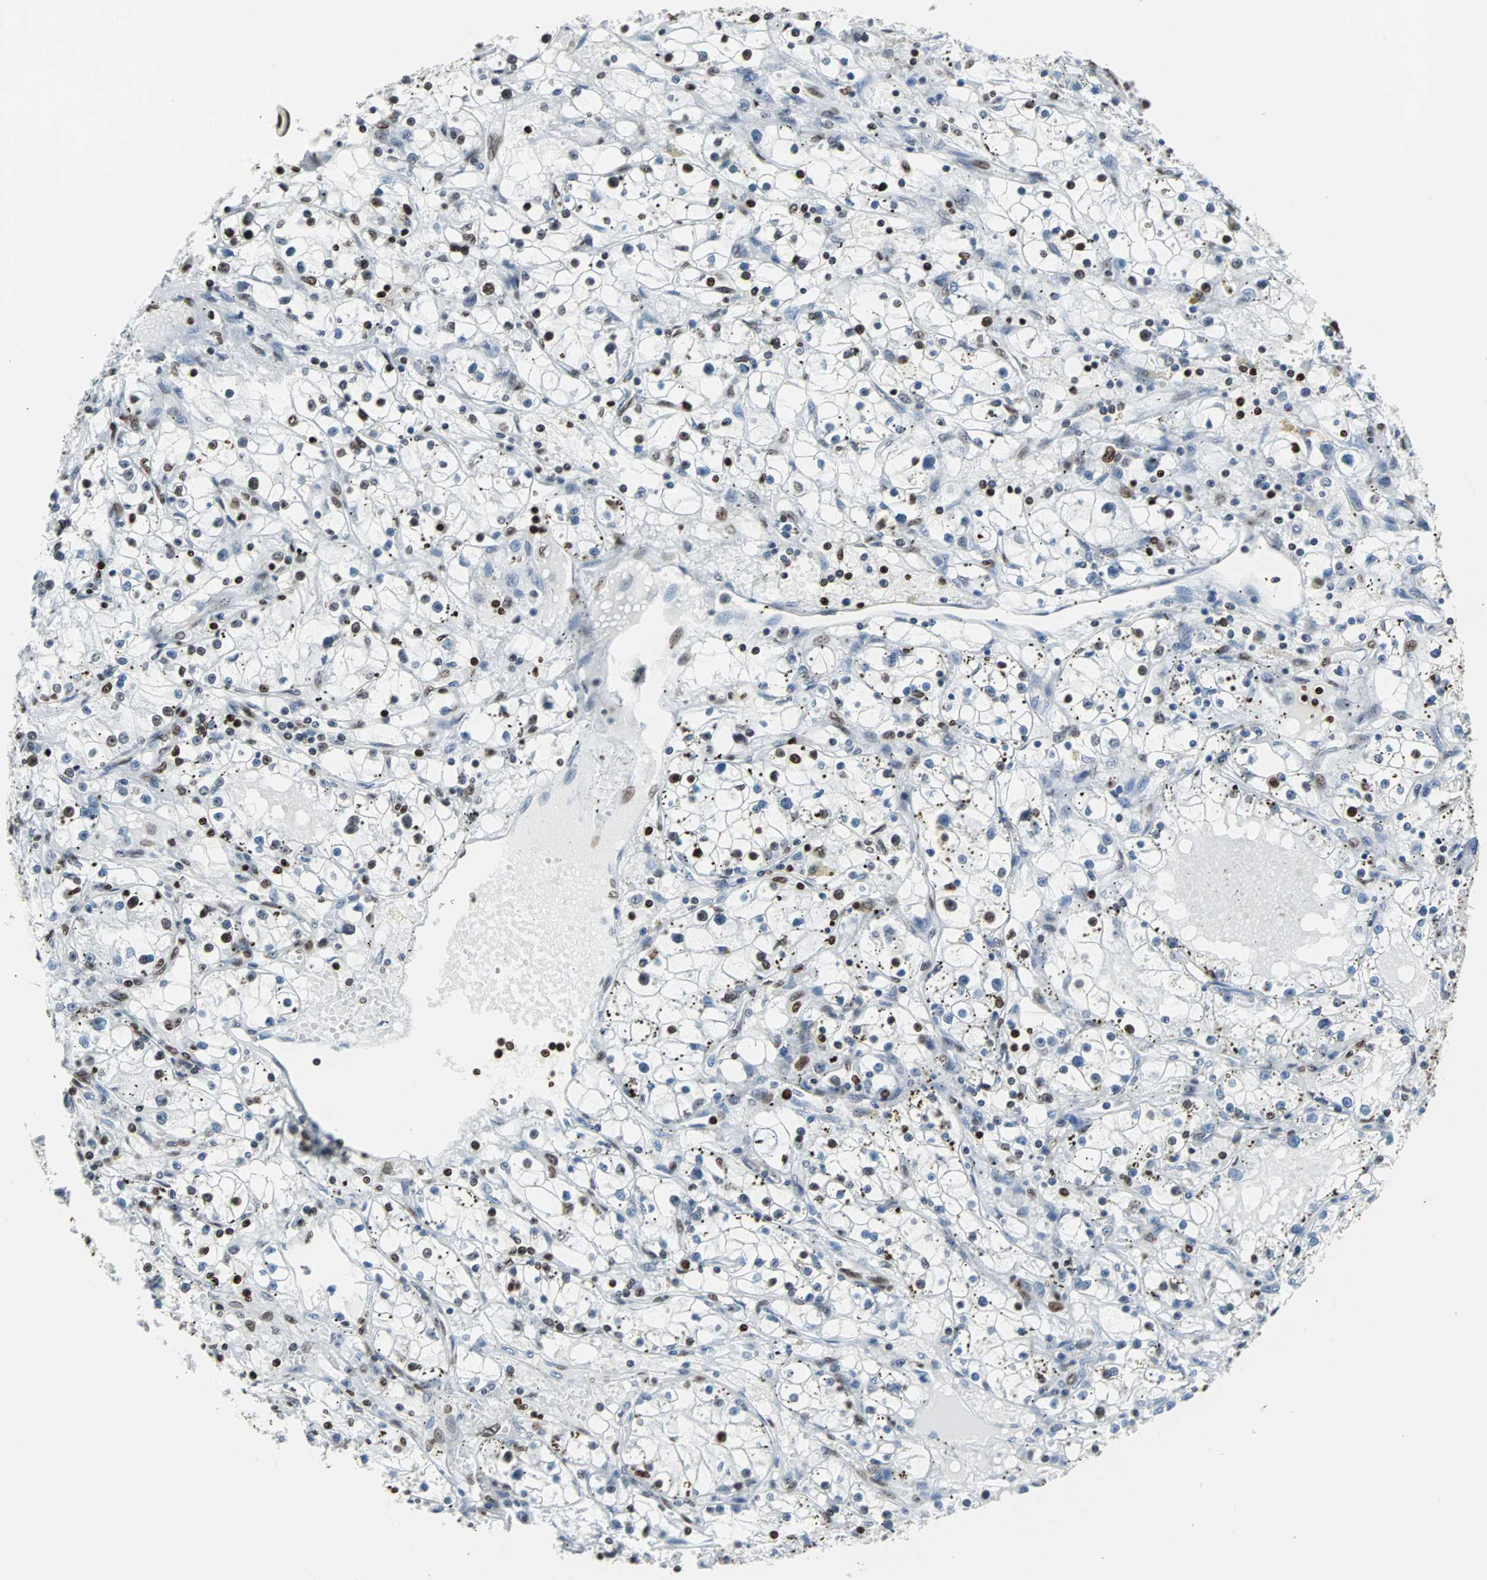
{"staining": {"intensity": "strong", "quantity": "<25%", "location": "nuclear"}, "tissue": "renal cancer", "cell_type": "Tumor cells", "image_type": "cancer", "snomed": [{"axis": "morphology", "description": "Adenocarcinoma, NOS"}, {"axis": "topography", "description": "Kidney"}], "caption": "Immunohistochemical staining of human renal adenocarcinoma reveals strong nuclear protein positivity in about <25% of tumor cells.", "gene": "H2BC18", "patient": {"sex": "male", "age": 56}}